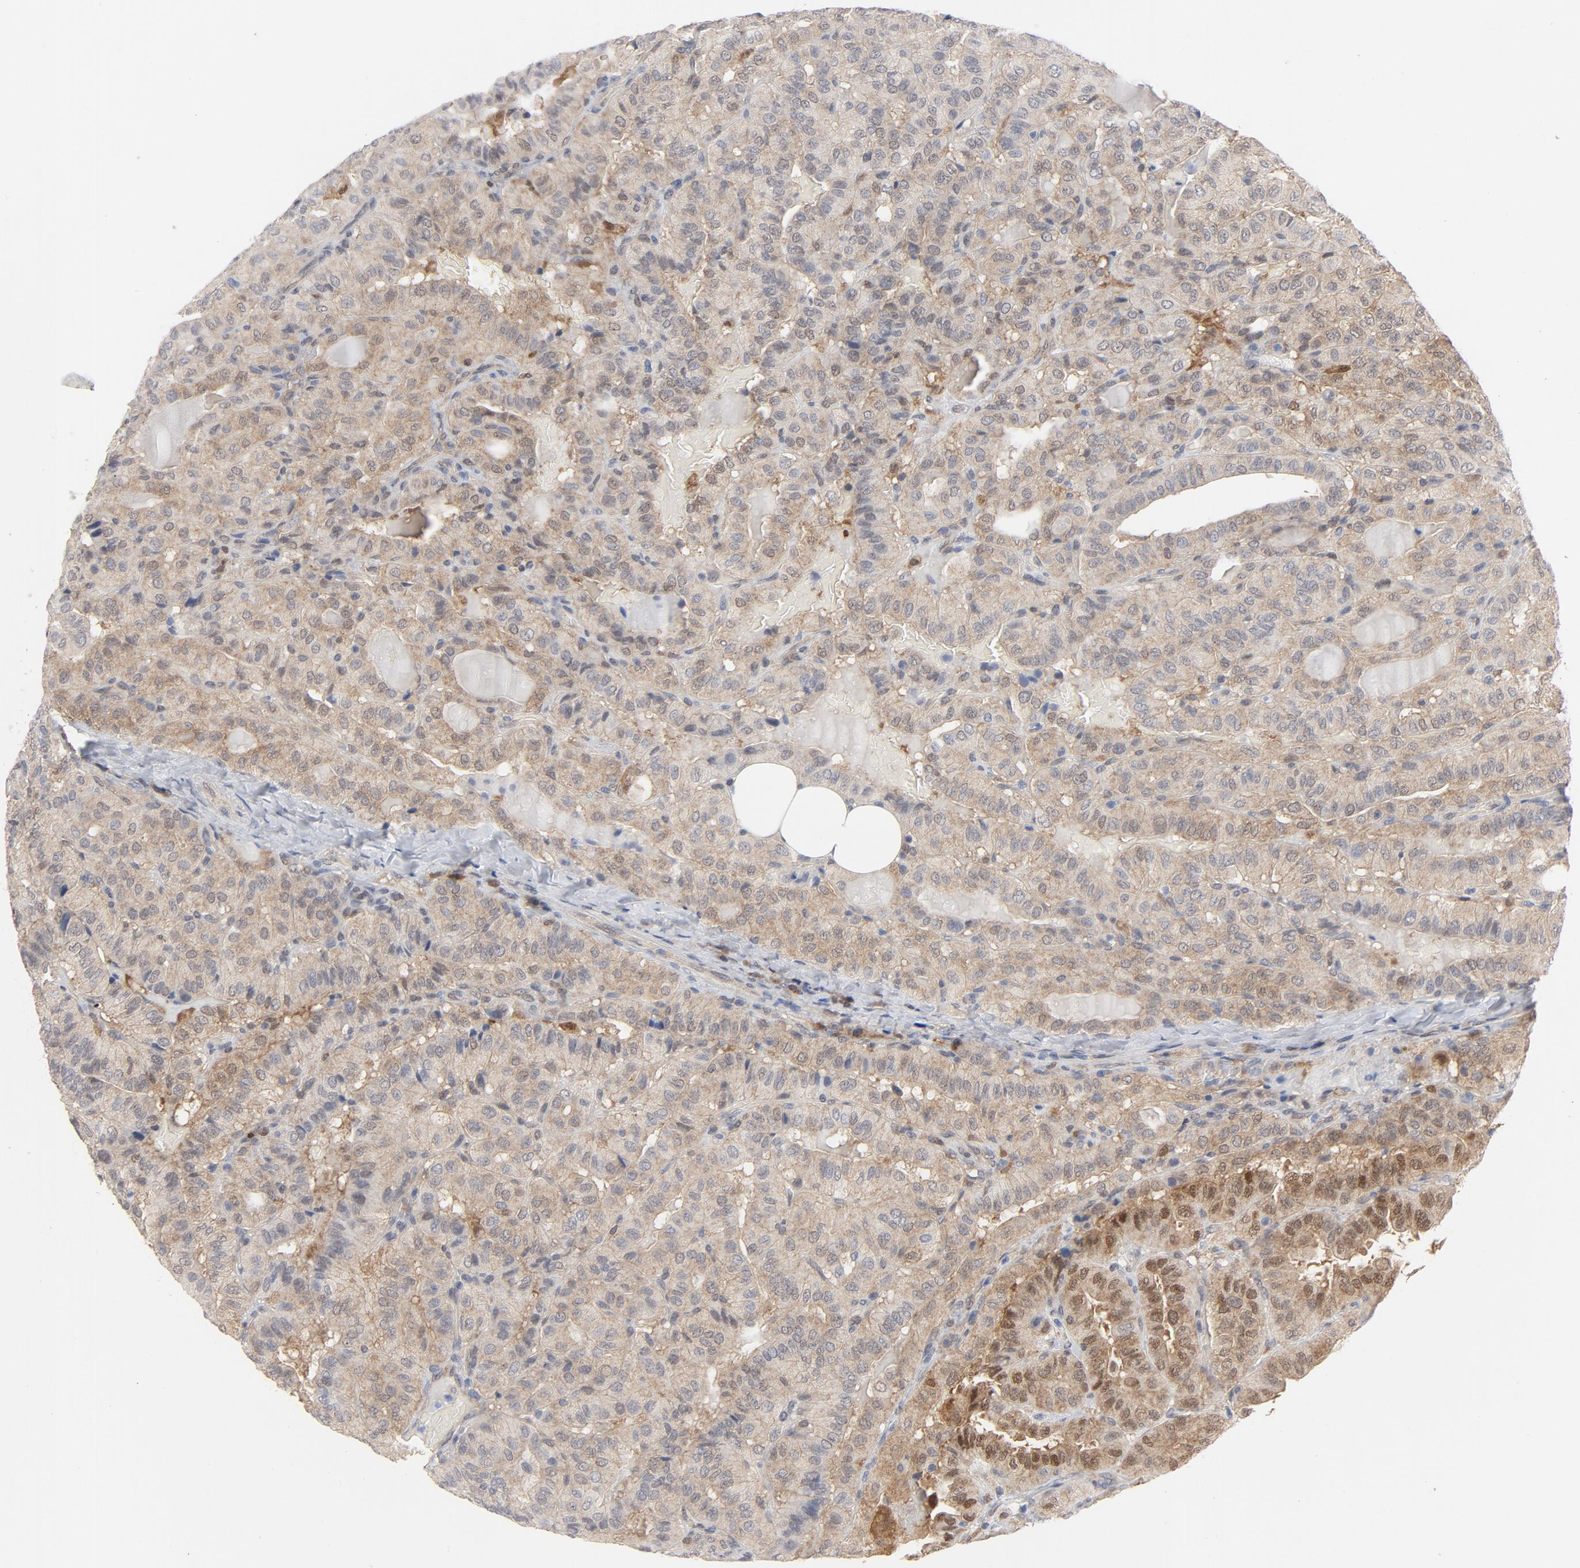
{"staining": {"intensity": "weak", "quantity": ">75%", "location": "cytoplasmic/membranous"}, "tissue": "thyroid cancer", "cell_type": "Tumor cells", "image_type": "cancer", "snomed": [{"axis": "morphology", "description": "Papillary adenocarcinoma, NOS"}, {"axis": "topography", "description": "Thyroid gland"}], "caption": "This image reveals thyroid cancer stained with IHC to label a protein in brown. The cytoplasmic/membranous of tumor cells show weak positivity for the protein. Nuclei are counter-stained blue.", "gene": "PRDX1", "patient": {"sex": "male", "age": 77}}